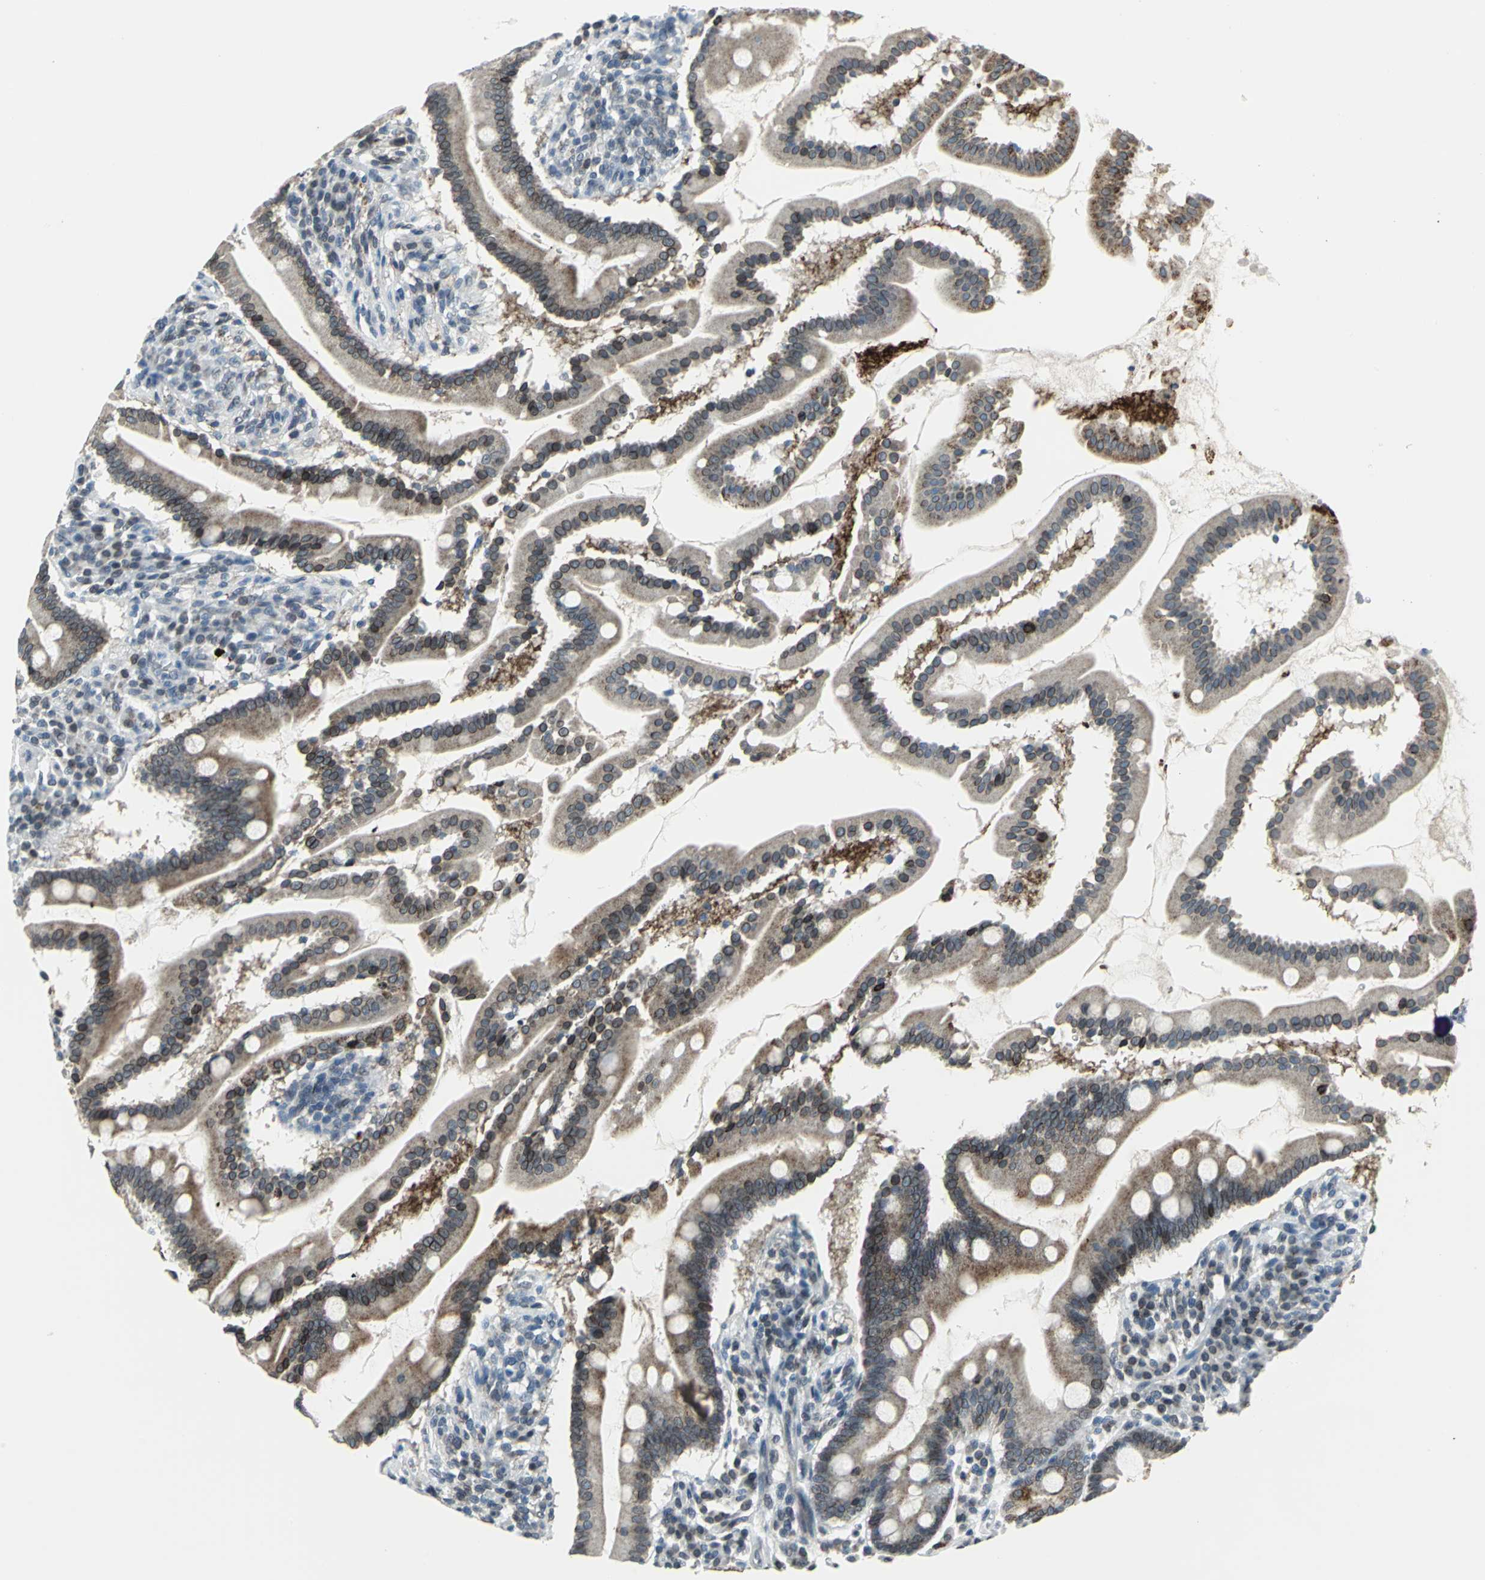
{"staining": {"intensity": "moderate", "quantity": ">75%", "location": "cytoplasmic/membranous"}, "tissue": "duodenum", "cell_type": "Glandular cells", "image_type": "normal", "snomed": [{"axis": "morphology", "description": "Normal tissue, NOS"}, {"axis": "topography", "description": "Duodenum"}], "caption": "Moderate cytoplasmic/membranous staining is present in about >75% of glandular cells in normal duodenum.", "gene": "SNUPN", "patient": {"sex": "male", "age": 50}}